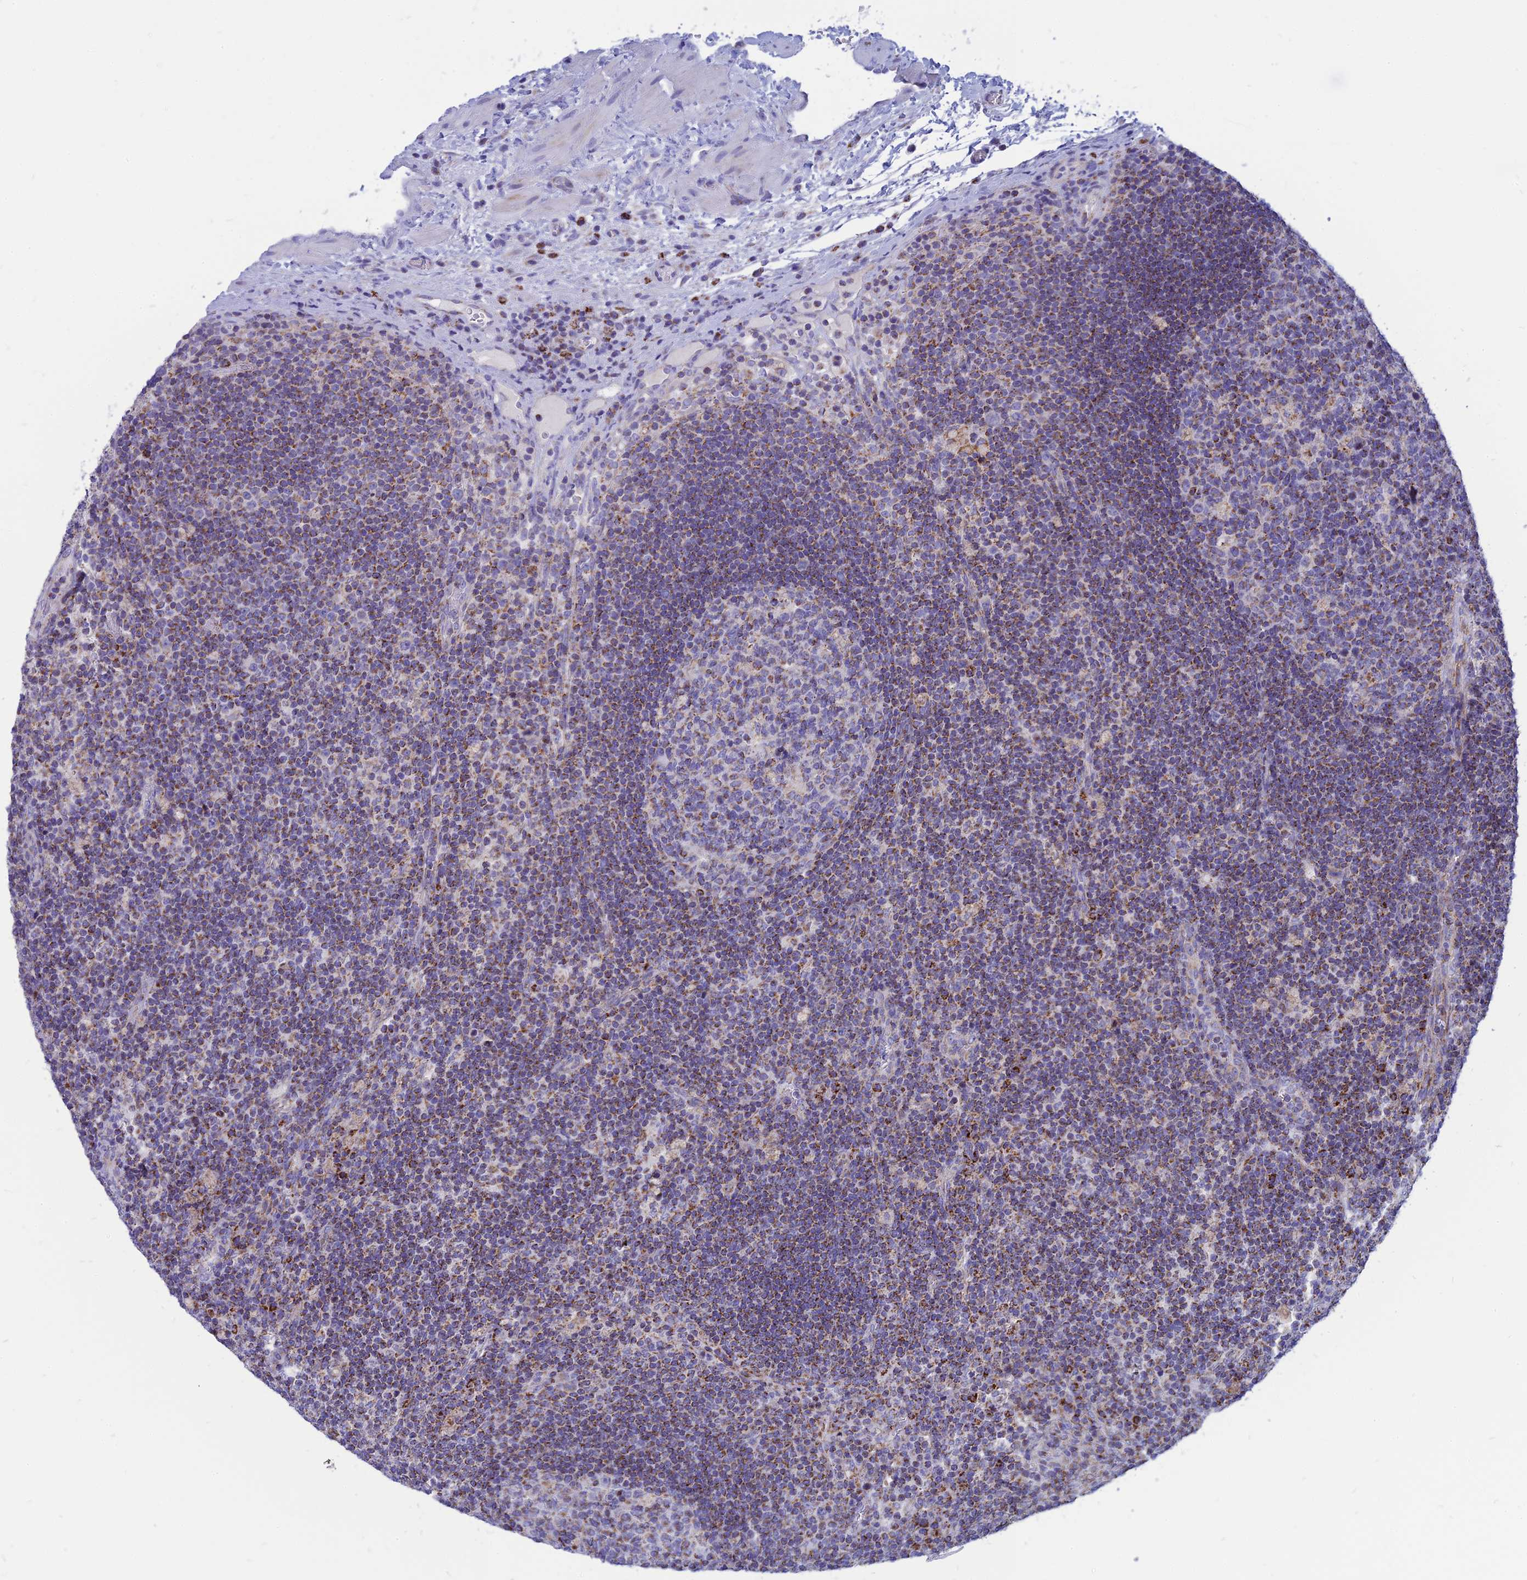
{"staining": {"intensity": "moderate", "quantity": "25%-75%", "location": "cytoplasmic/membranous"}, "tissue": "lymph node", "cell_type": "Germinal center cells", "image_type": "normal", "snomed": [{"axis": "morphology", "description": "Normal tissue, NOS"}, {"axis": "topography", "description": "Lymph node"}], "caption": "Approximately 25%-75% of germinal center cells in benign lymph node reveal moderate cytoplasmic/membranous protein positivity as visualized by brown immunohistochemical staining.", "gene": "PACC1", "patient": {"sex": "male", "age": 58}}